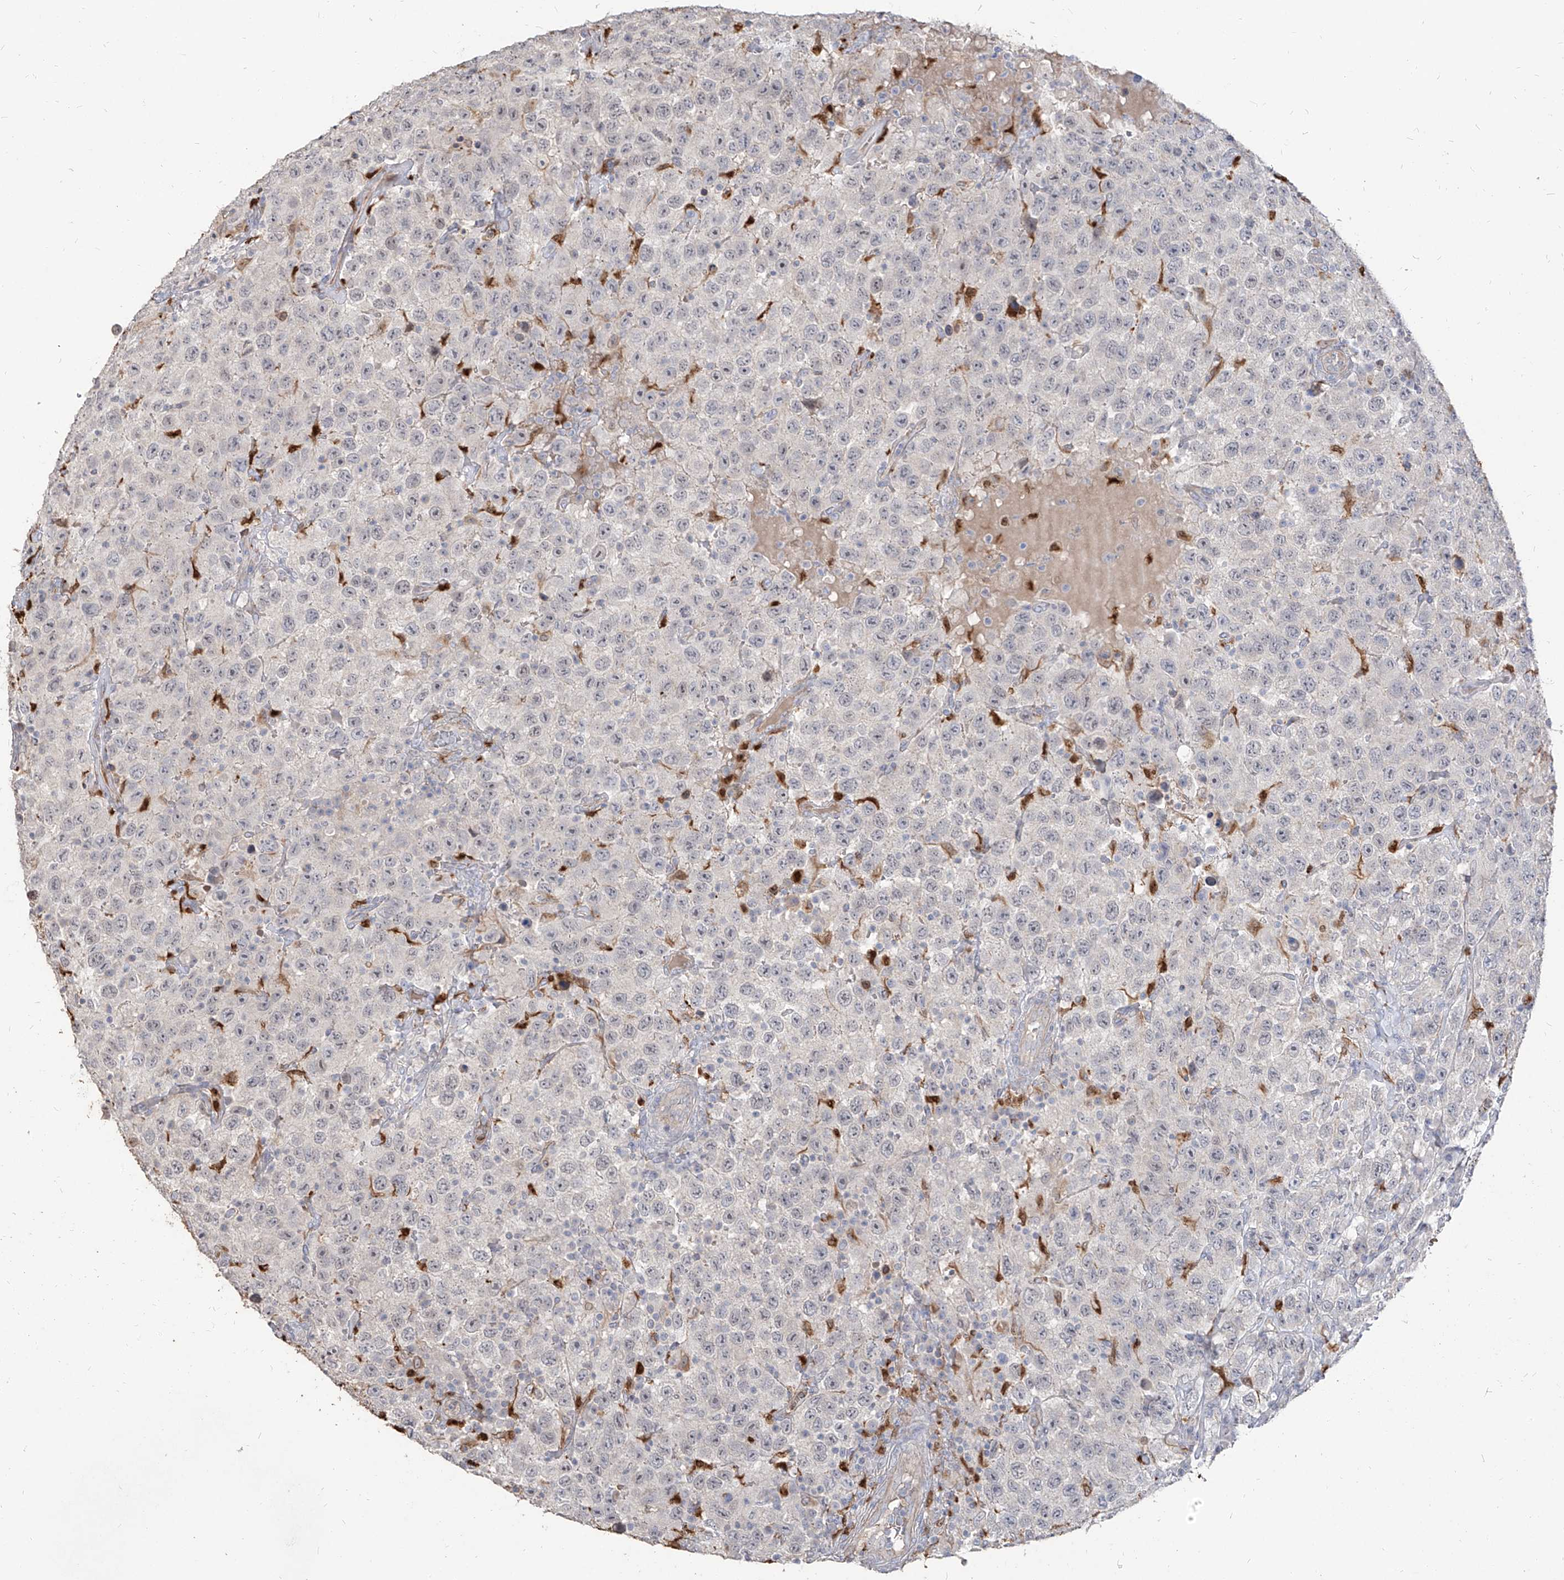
{"staining": {"intensity": "negative", "quantity": "none", "location": "none"}, "tissue": "testis cancer", "cell_type": "Tumor cells", "image_type": "cancer", "snomed": [{"axis": "morphology", "description": "Seminoma, NOS"}, {"axis": "topography", "description": "Testis"}], "caption": "This photomicrograph is of testis seminoma stained with immunohistochemistry to label a protein in brown with the nuclei are counter-stained blue. There is no expression in tumor cells. The staining was performed using DAB to visualize the protein expression in brown, while the nuclei were stained in blue with hematoxylin (Magnification: 20x).", "gene": "ZNF227", "patient": {"sex": "male", "age": 41}}